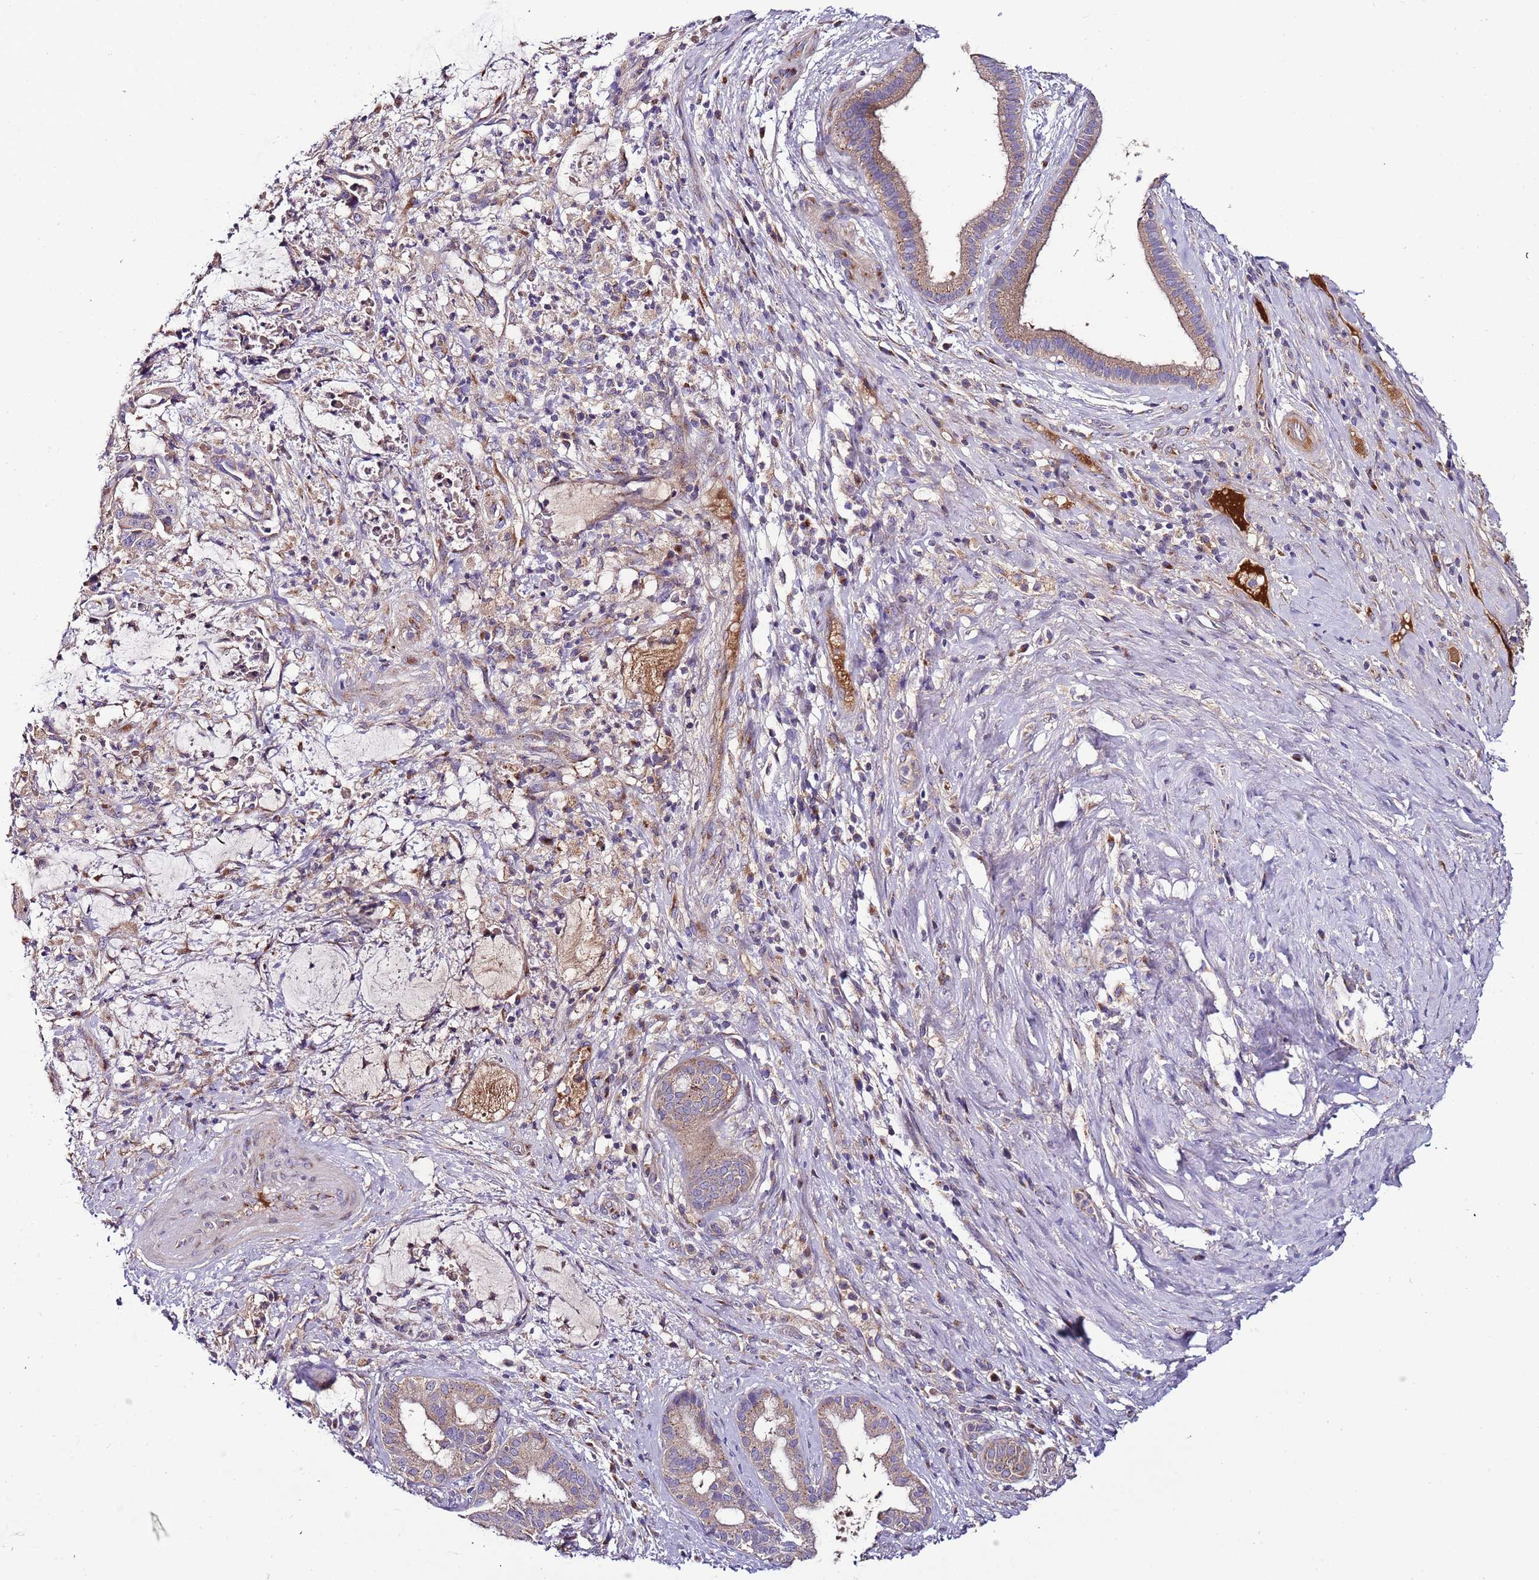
{"staining": {"intensity": "weak", "quantity": "25%-75%", "location": "cytoplasmic/membranous"}, "tissue": "liver cancer", "cell_type": "Tumor cells", "image_type": "cancer", "snomed": [{"axis": "morphology", "description": "Normal tissue, NOS"}, {"axis": "morphology", "description": "Cholangiocarcinoma"}, {"axis": "topography", "description": "Liver"}, {"axis": "topography", "description": "Peripheral nerve tissue"}], "caption": "Brown immunohistochemical staining in liver cancer shows weak cytoplasmic/membranous staining in about 25%-75% of tumor cells.", "gene": "FAM20A", "patient": {"sex": "female", "age": 73}}